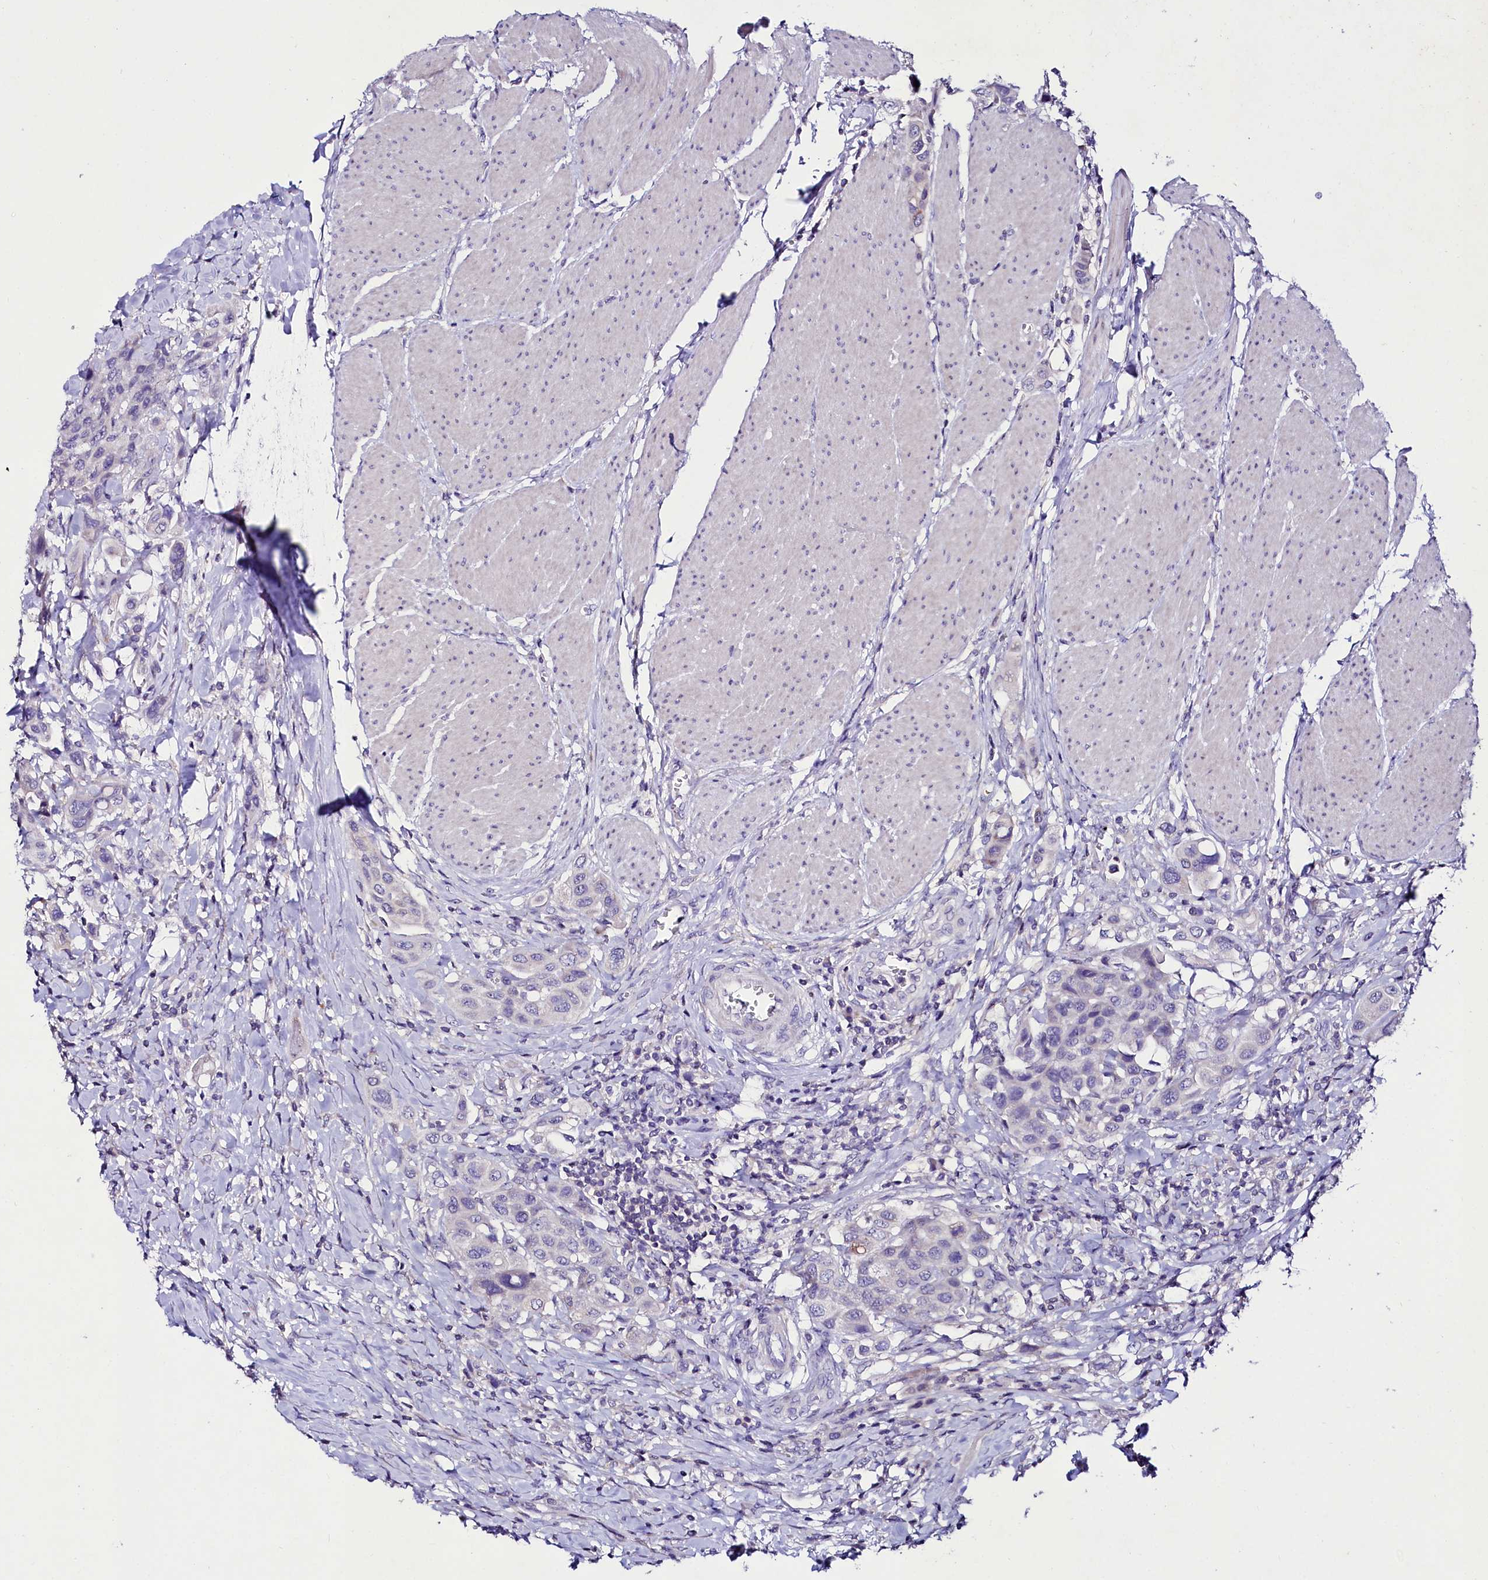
{"staining": {"intensity": "negative", "quantity": "none", "location": "none"}, "tissue": "urothelial cancer", "cell_type": "Tumor cells", "image_type": "cancer", "snomed": [{"axis": "morphology", "description": "Urothelial carcinoma, High grade"}, {"axis": "topography", "description": "Urinary bladder"}], "caption": "High power microscopy image of an immunohistochemistry photomicrograph of urothelial cancer, revealing no significant expression in tumor cells.", "gene": "ABHD5", "patient": {"sex": "male", "age": 50}}